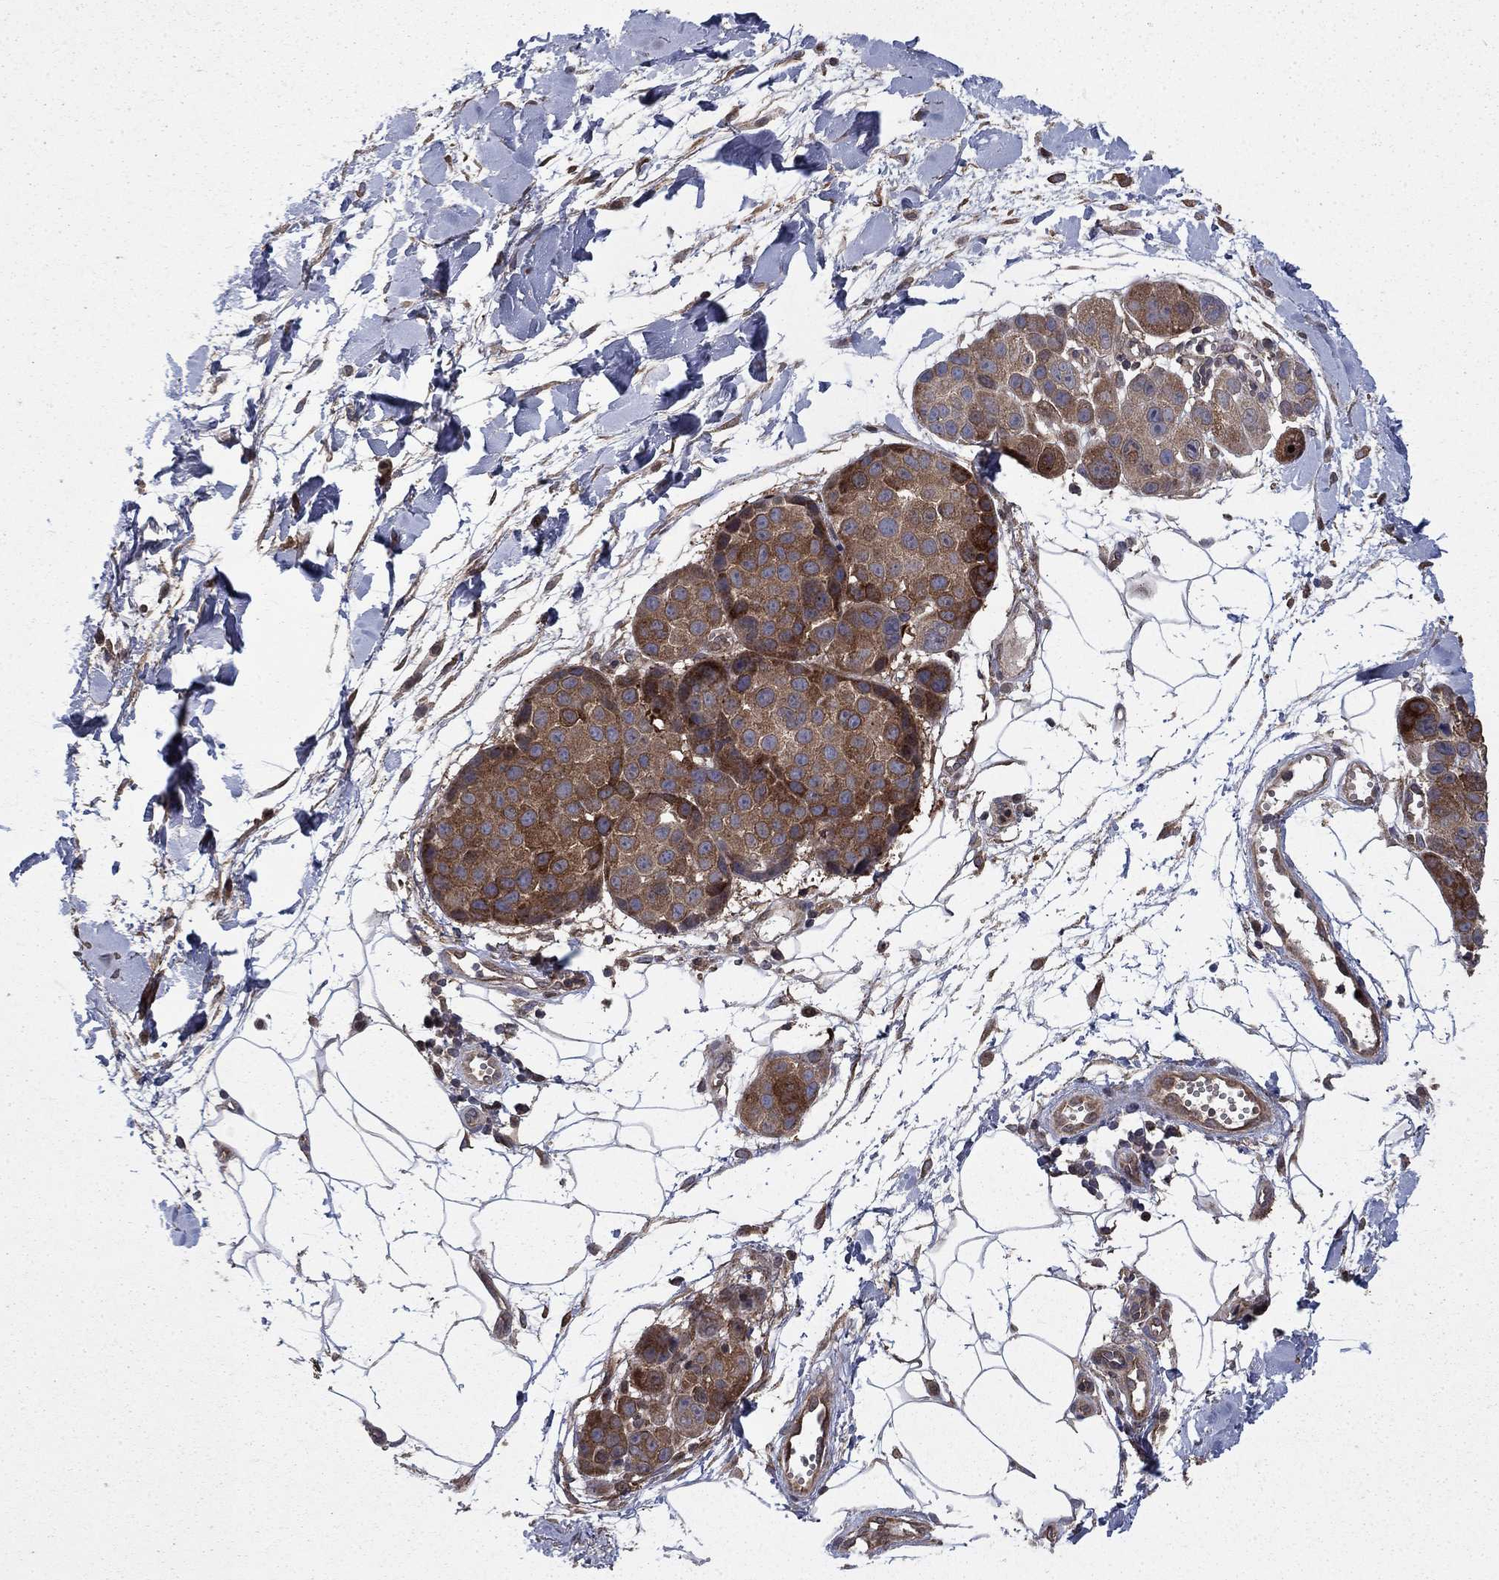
{"staining": {"intensity": "moderate", "quantity": ">75%", "location": "cytoplasmic/membranous"}, "tissue": "melanoma", "cell_type": "Tumor cells", "image_type": "cancer", "snomed": [{"axis": "morphology", "description": "Malignant melanoma, NOS"}, {"axis": "topography", "description": "Skin"}], "caption": "Protein analysis of melanoma tissue reveals moderate cytoplasmic/membranous positivity in about >75% of tumor cells.", "gene": "HDAC4", "patient": {"sex": "female", "age": 86}}